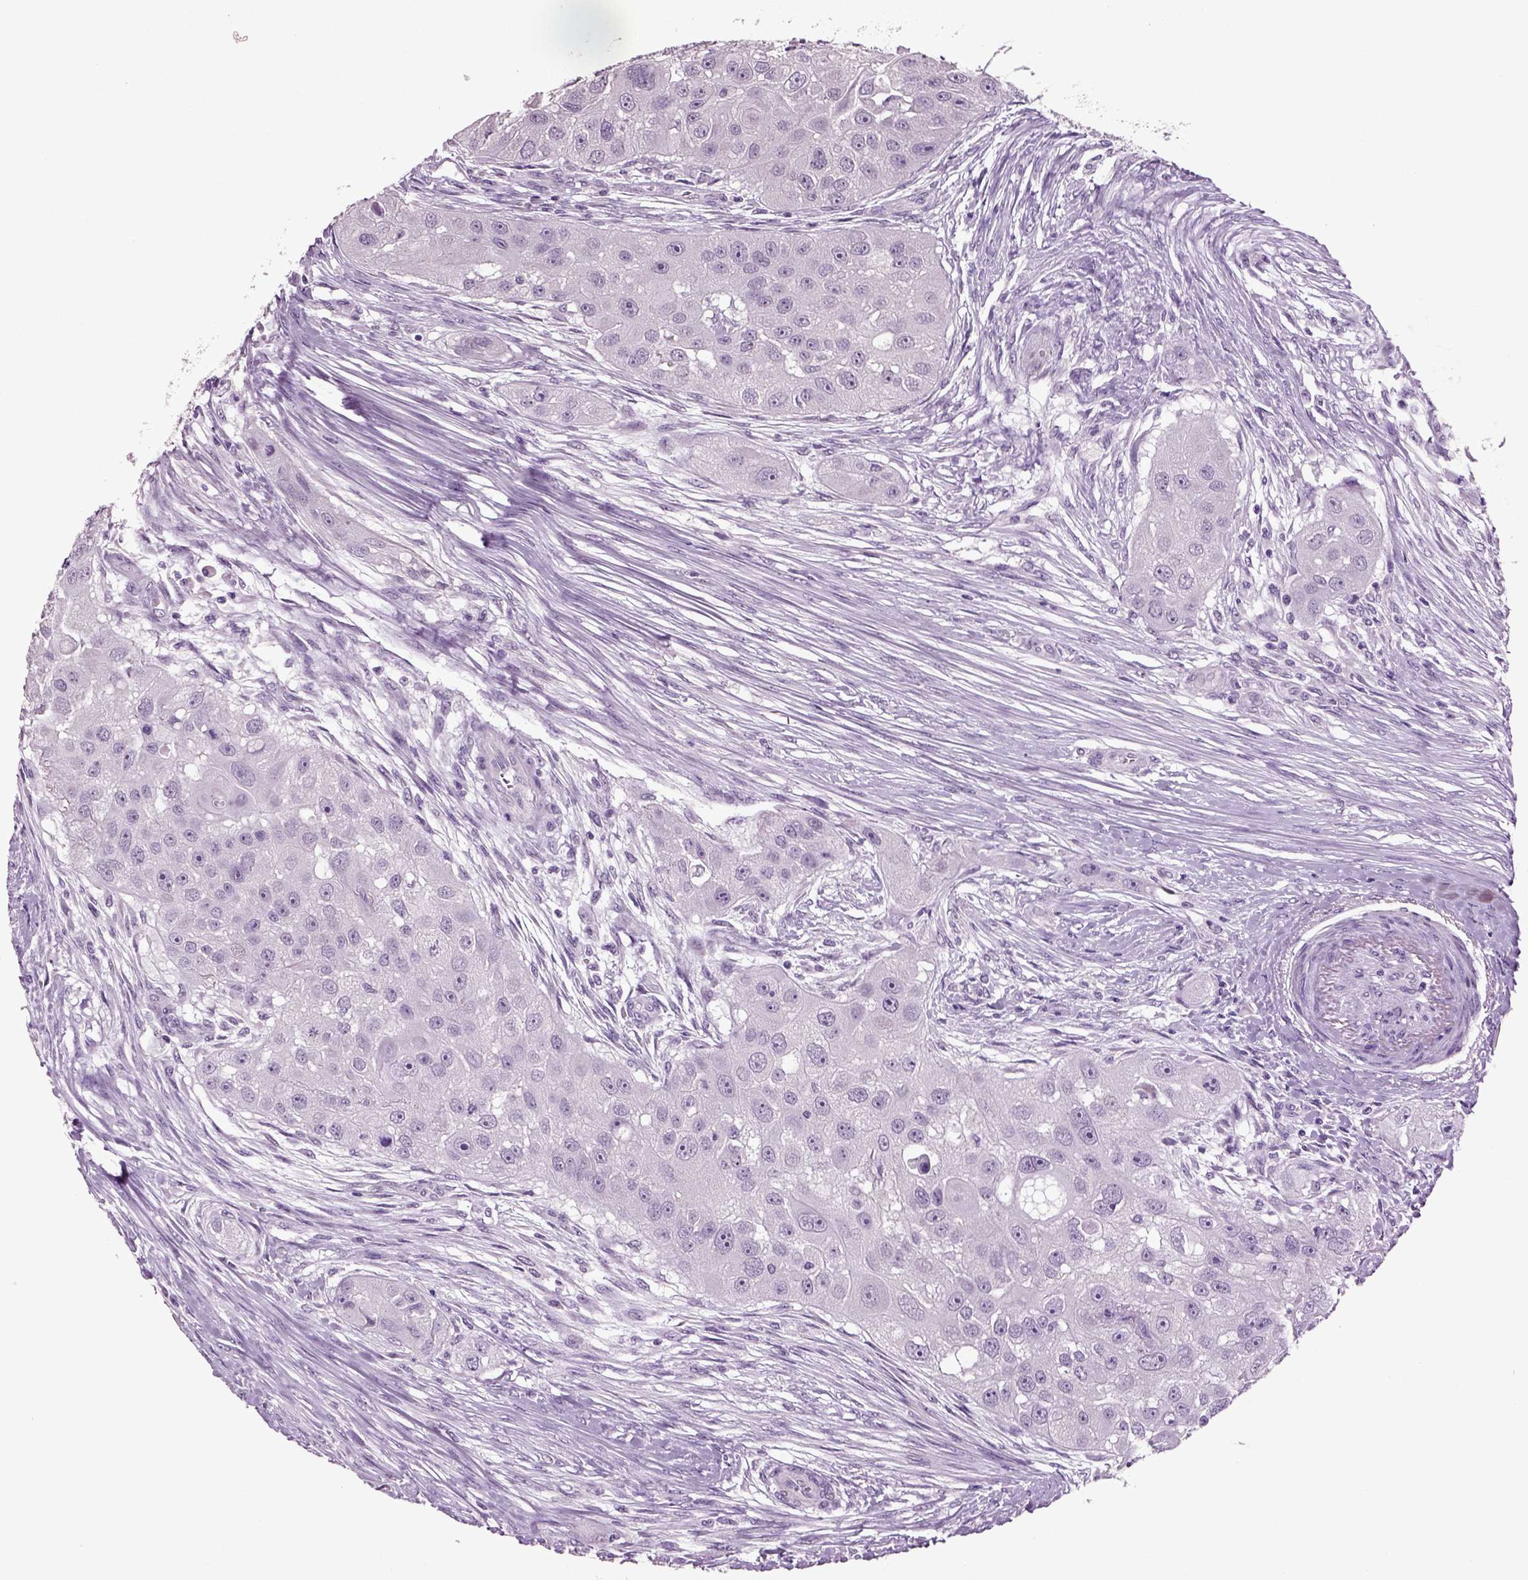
{"staining": {"intensity": "negative", "quantity": "none", "location": "none"}, "tissue": "head and neck cancer", "cell_type": "Tumor cells", "image_type": "cancer", "snomed": [{"axis": "morphology", "description": "Normal tissue, NOS"}, {"axis": "morphology", "description": "Squamous cell carcinoma, NOS"}, {"axis": "topography", "description": "Skeletal muscle"}, {"axis": "topography", "description": "Head-Neck"}], "caption": "Head and neck squamous cell carcinoma was stained to show a protein in brown. There is no significant positivity in tumor cells. (DAB immunohistochemistry (IHC), high magnification).", "gene": "SLC17A6", "patient": {"sex": "male", "age": 51}}